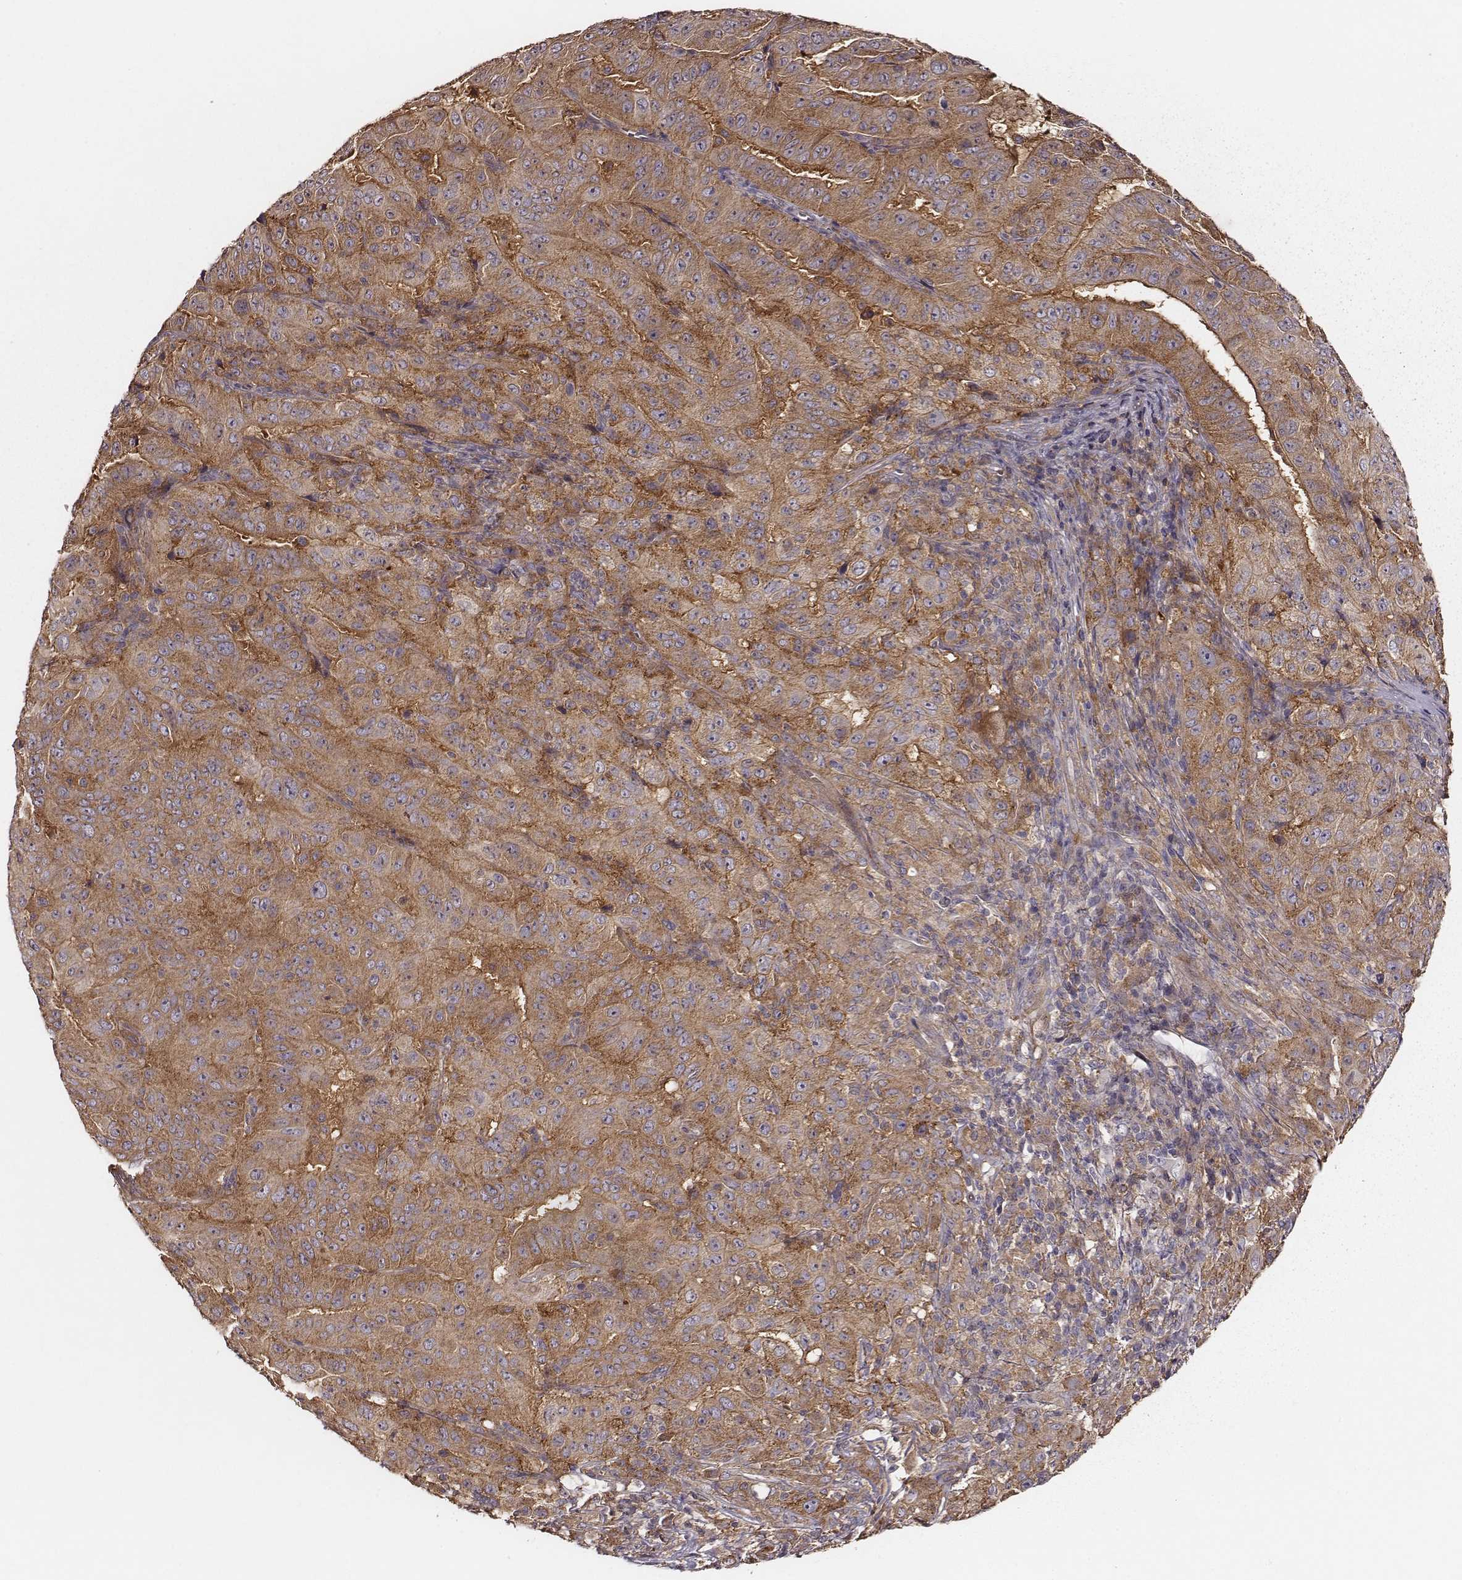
{"staining": {"intensity": "moderate", "quantity": ">75%", "location": "cytoplasmic/membranous"}, "tissue": "pancreatic cancer", "cell_type": "Tumor cells", "image_type": "cancer", "snomed": [{"axis": "morphology", "description": "Adenocarcinoma, NOS"}, {"axis": "topography", "description": "Pancreas"}], "caption": "There is medium levels of moderate cytoplasmic/membranous expression in tumor cells of pancreatic cancer, as demonstrated by immunohistochemical staining (brown color).", "gene": "VPS26A", "patient": {"sex": "male", "age": 63}}